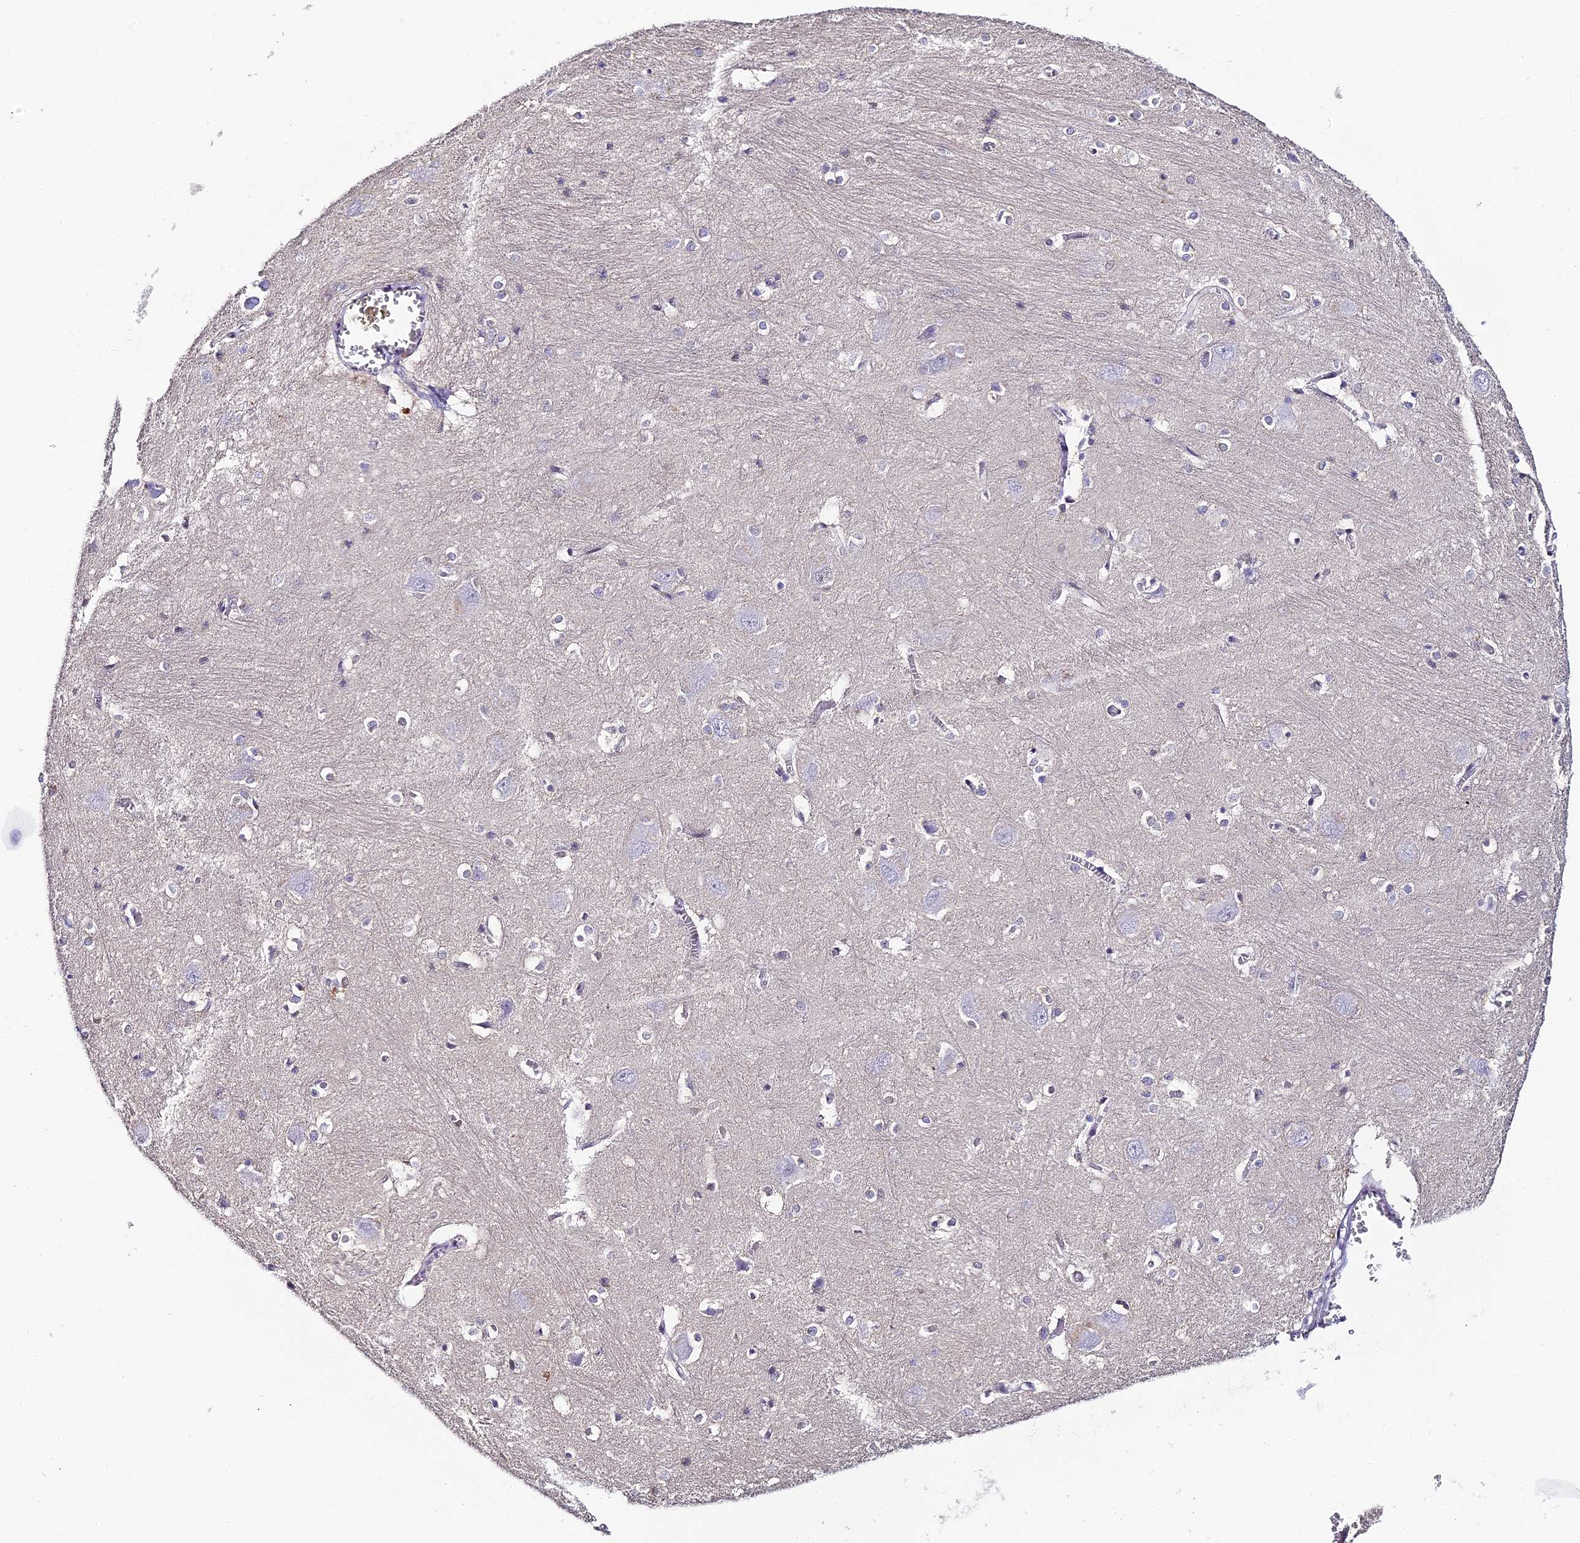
{"staining": {"intensity": "negative", "quantity": "none", "location": "none"}, "tissue": "caudate", "cell_type": "Glial cells", "image_type": "normal", "snomed": [{"axis": "morphology", "description": "Normal tissue, NOS"}, {"axis": "topography", "description": "Lateral ventricle wall"}], "caption": "Immunohistochemistry micrograph of benign caudate: caudate stained with DAB (3,3'-diaminobenzidine) shows no significant protein positivity in glial cells.", "gene": "ABHD14A", "patient": {"sex": "male", "age": 37}}